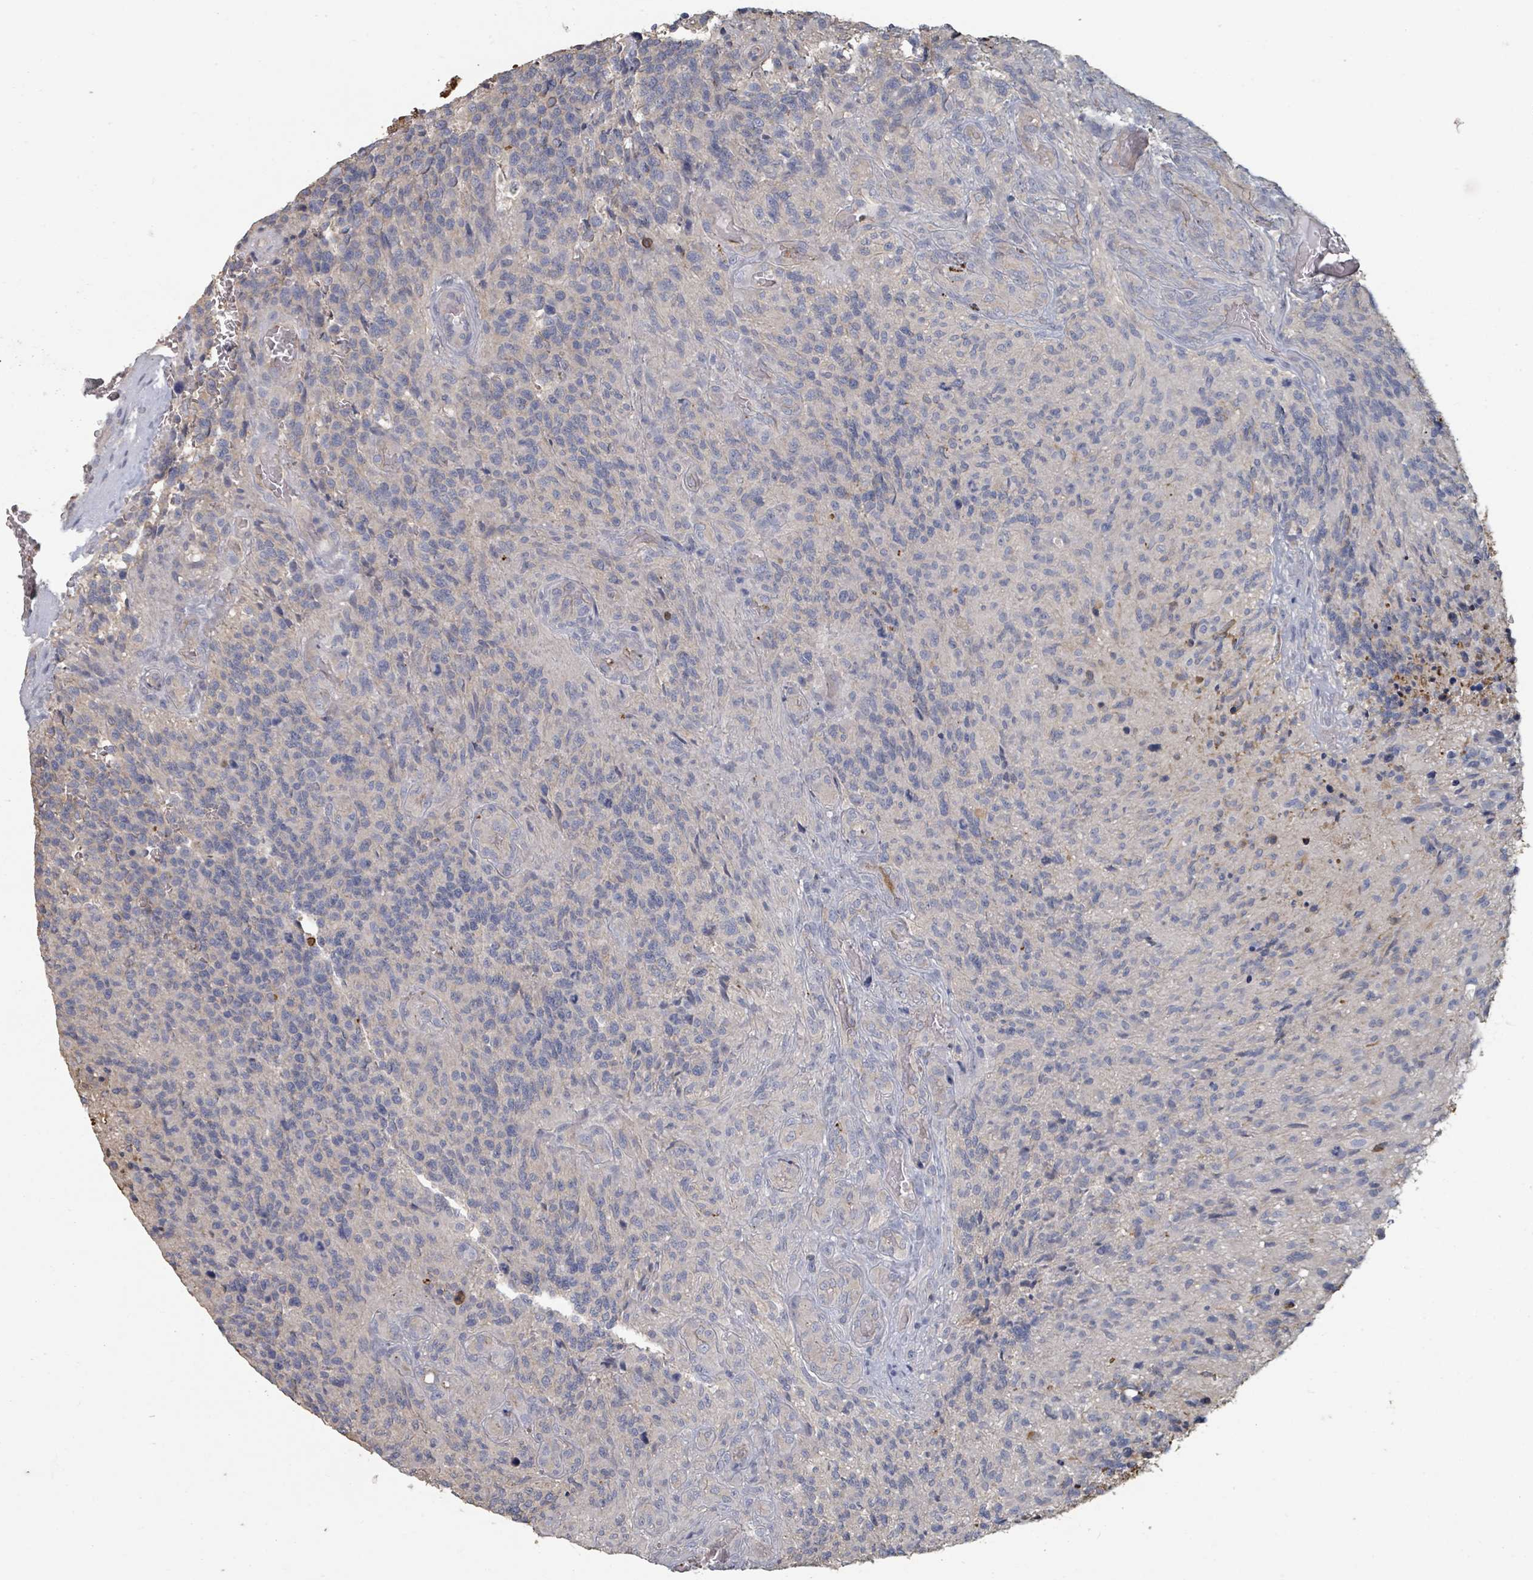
{"staining": {"intensity": "negative", "quantity": "none", "location": "none"}, "tissue": "glioma", "cell_type": "Tumor cells", "image_type": "cancer", "snomed": [{"axis": "morphology", "description": "Glioma, malignant, High grade"}, {"axis": "topography", "description": "Brain"}], "caption": "DAB (3,3'-diaminobenzidine) immunohistochemical staining of human glioma exhibits no significant staining in tumor cells.", "gene": "PLAUR", "patient": {"sex": "male", "age": 36}}